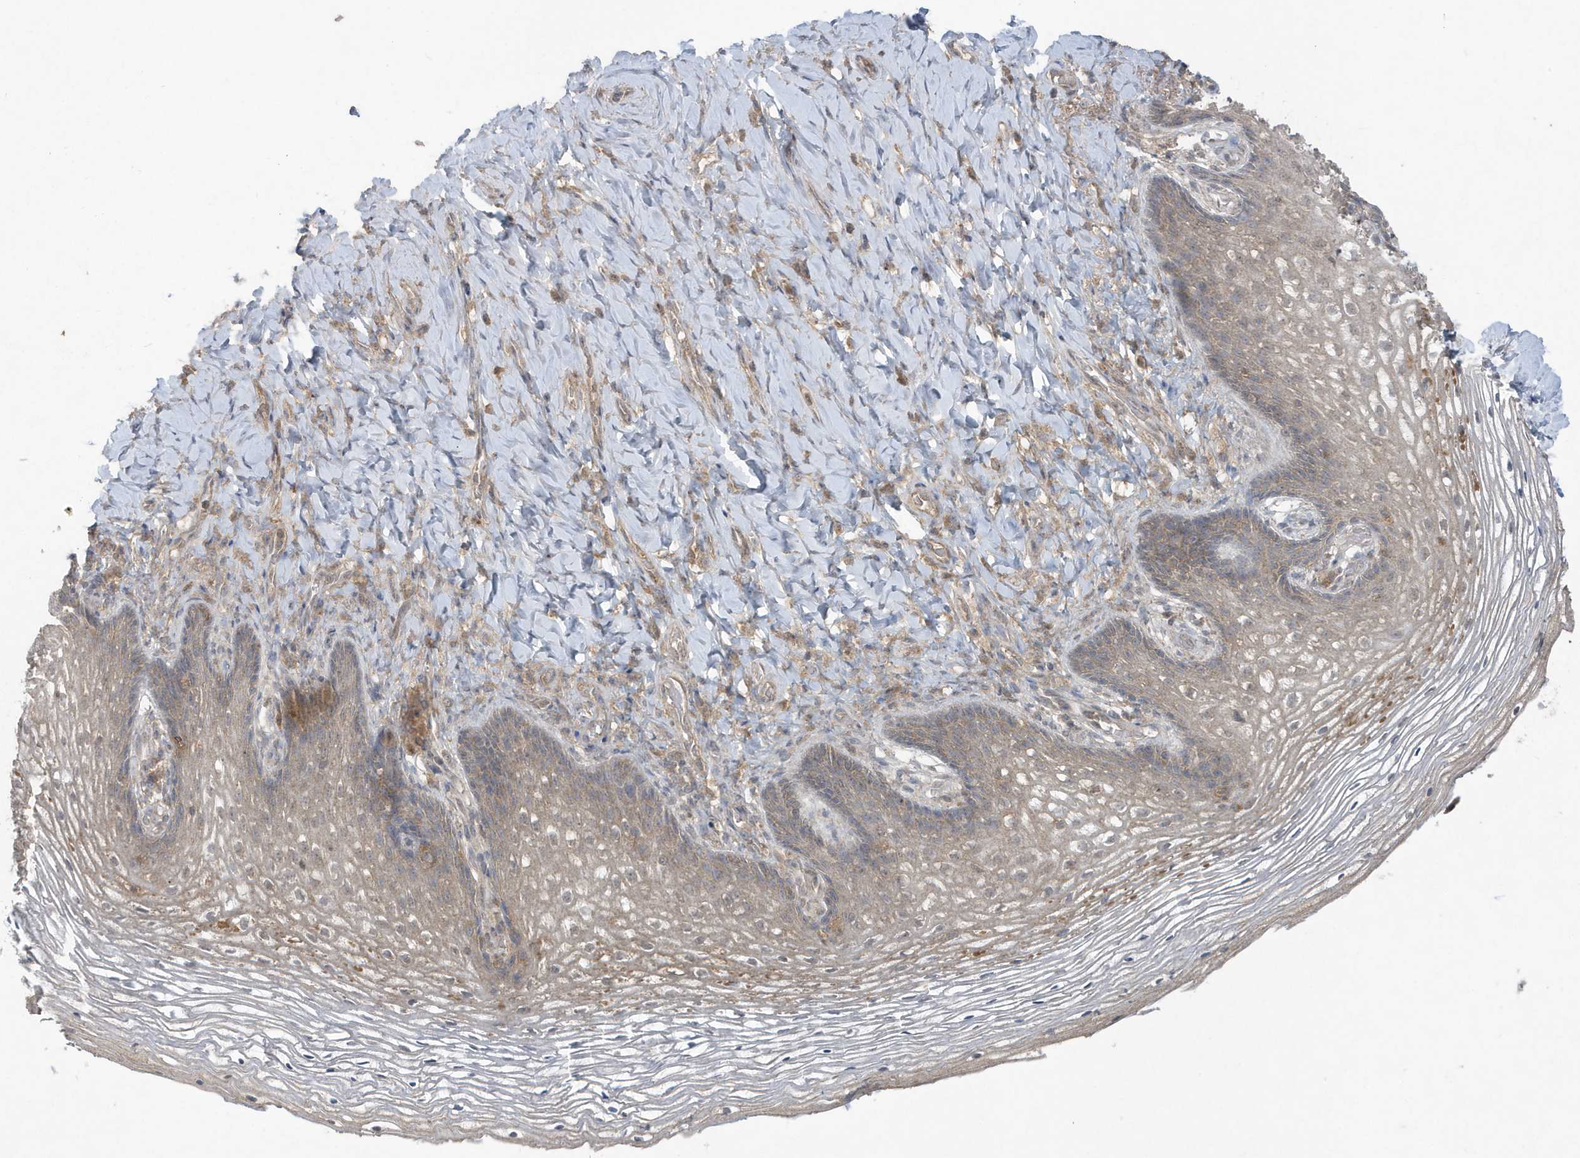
{"staining": {"intensity": "weak", "quantity": "25%-75%", "location": "cytoplasmic/membranous"}, "tissue": "vagina", "cell_type": "Squamous epithelial cells", "image_type": "normal", "snomed": [{"axis": "morphology", "description": "Normal tissue, NOS"}, {"axis": "topography", "description": "Vagina"}], "caption": "Vagina stained with immunohistochemistry (IHC) exhibits weak cytoplasmic/membranous staining in about 25%-75% of squamous epithelial cells. The staining is performed using DAB brown chromogen to label protein expression. The nuclei are counter-stained blue using hematoxylin.", "gene": "C1RL", "patient": {"sex": "female", "age": 60}}